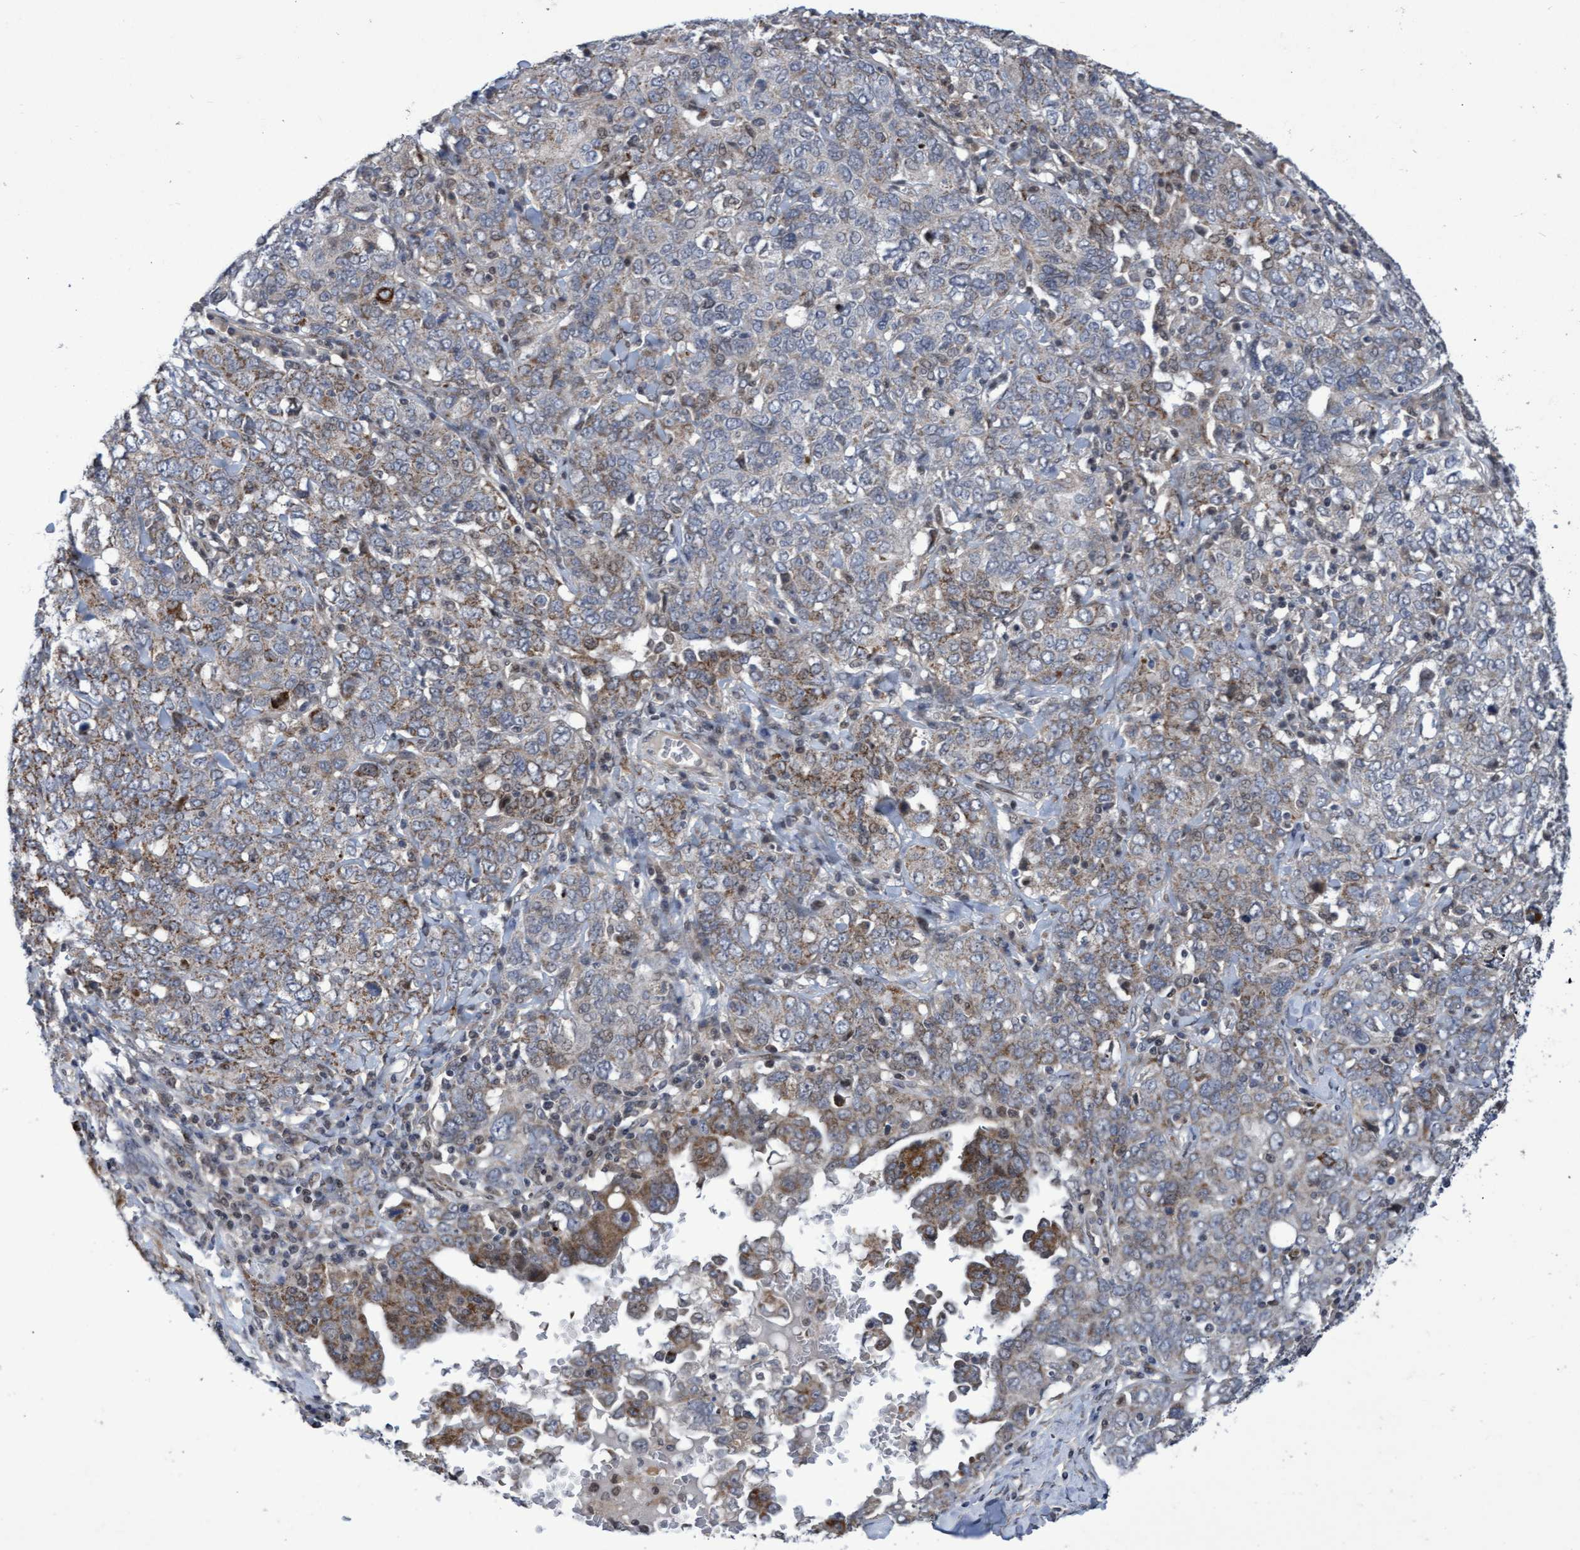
{"staining": {"intensity": "moderate", "quantity": "<25%", "location": "cytoplasmic/membranous"}, "tissue": "ovarian cancer", "cell_type": "Tumor cells", "image_type": "cancer", "snomed": [{"axis": "morphology", "description": "Carcinoma, endometroid"}, {"axis": "topography", "description": "Ovary"}], "caption": "A brown stain shows moderate cytoplasmic/membranous positivity of a protein in human ovarian endometroid carcinoma tumor cells. (IHC, brightfield microscopy, high magnification).", "gene": "ZNF750", "patient": {"sex": "female", "age": 62}}